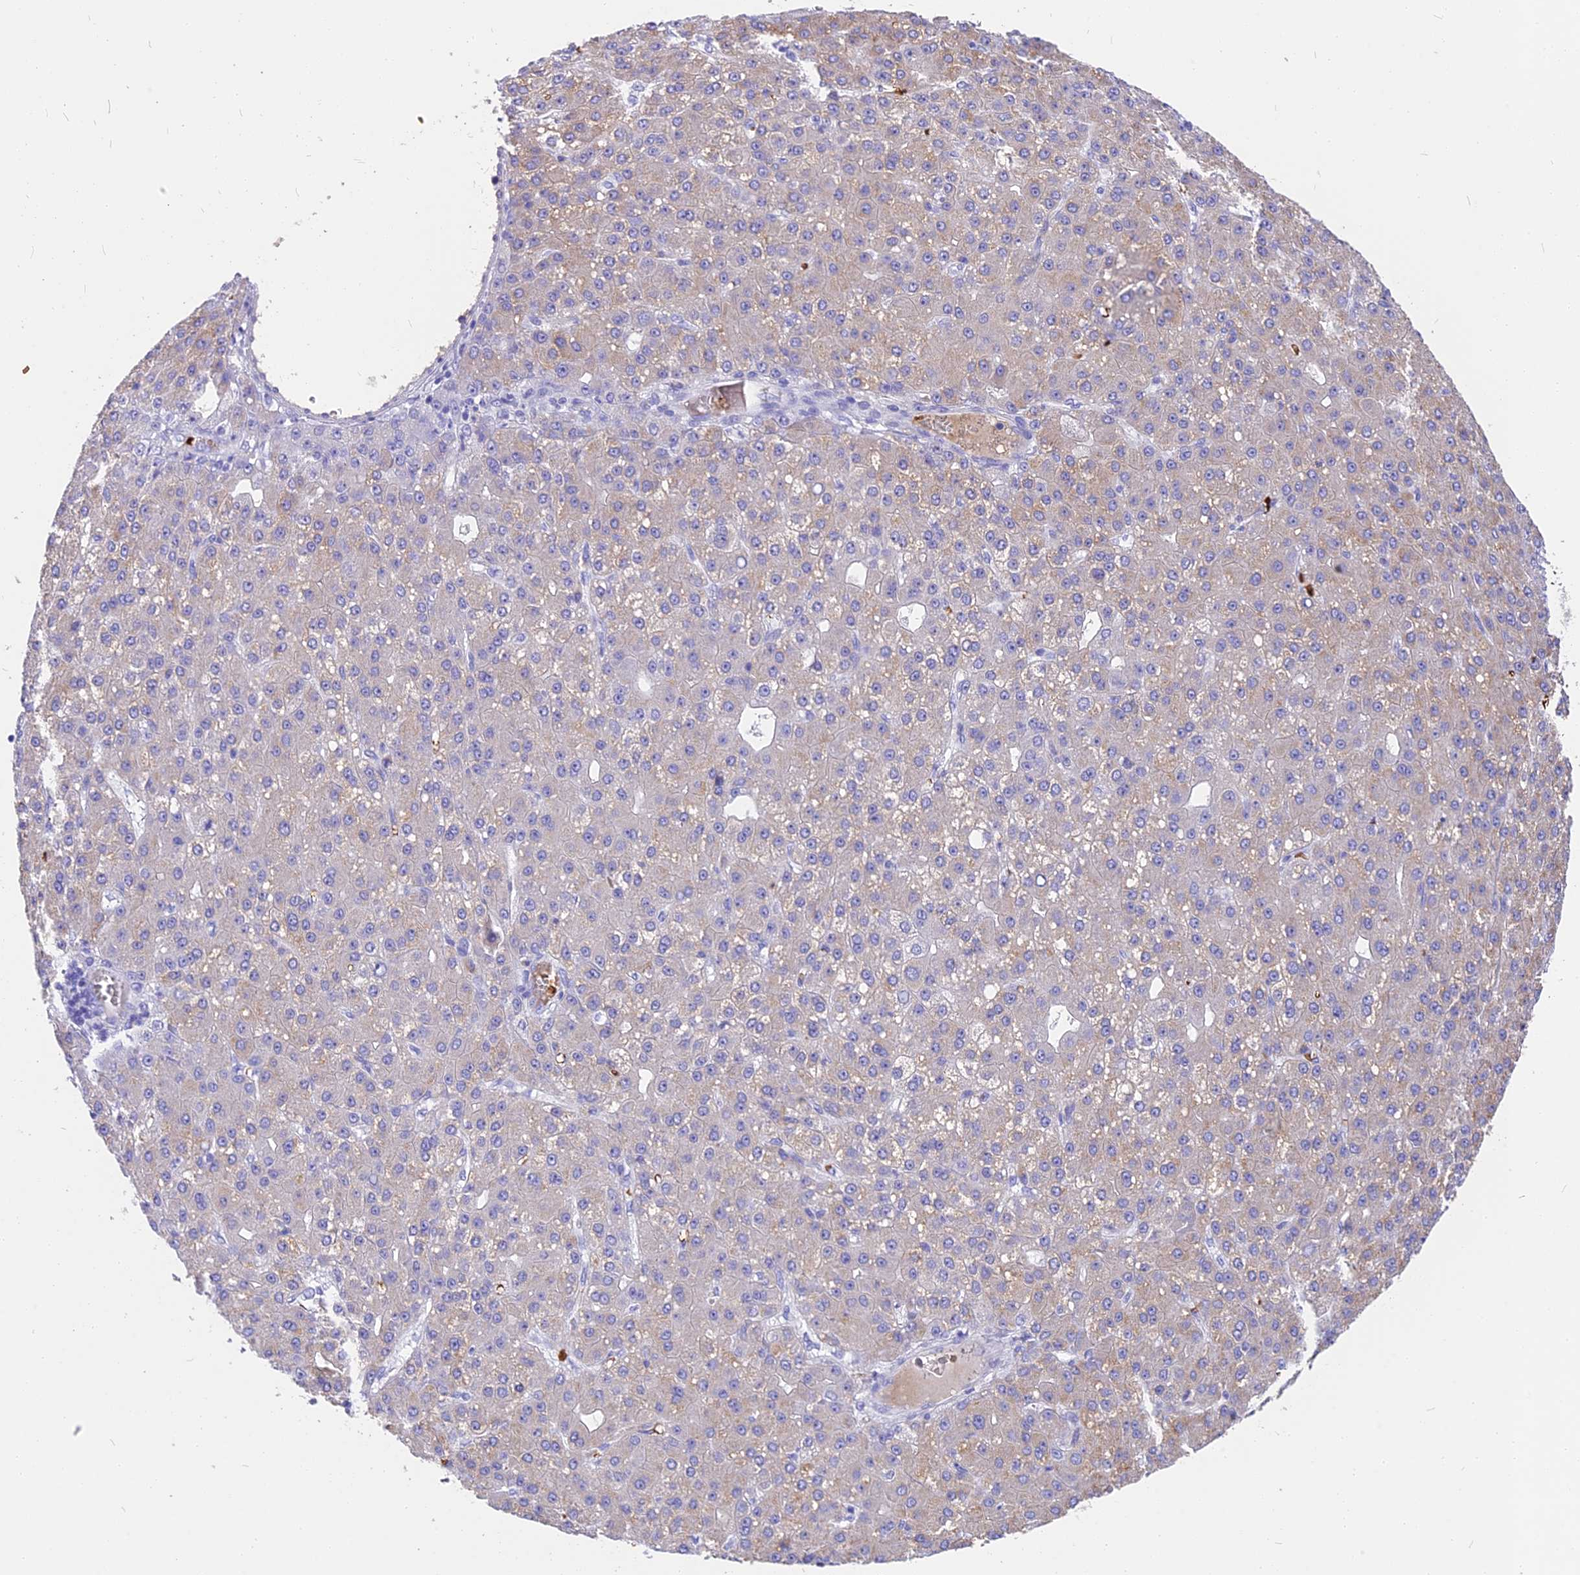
{"staining": {"intensity": "weak", "quantity": "<25%", "location": "cytoplasmic/membranous"}, "tissue": "liver cancer", "cell_type": "Tumor cells", "image_type": "cancer", "snomed": [{"axis": "morphology", "description": "Carcinoma, Hepatocellular, NOS"}, {"axis": "topography", "description": "Liver"}], "caption": "An immunohistochemistry (IHC) image of liver cancer (hepatocellular carcinoma) is shown. There is no staining in tumor cells of liver cancer (hepatocellular carcinoma).", "gene": "TNNC2", "patient": {"sex": "male", "age": 67}}